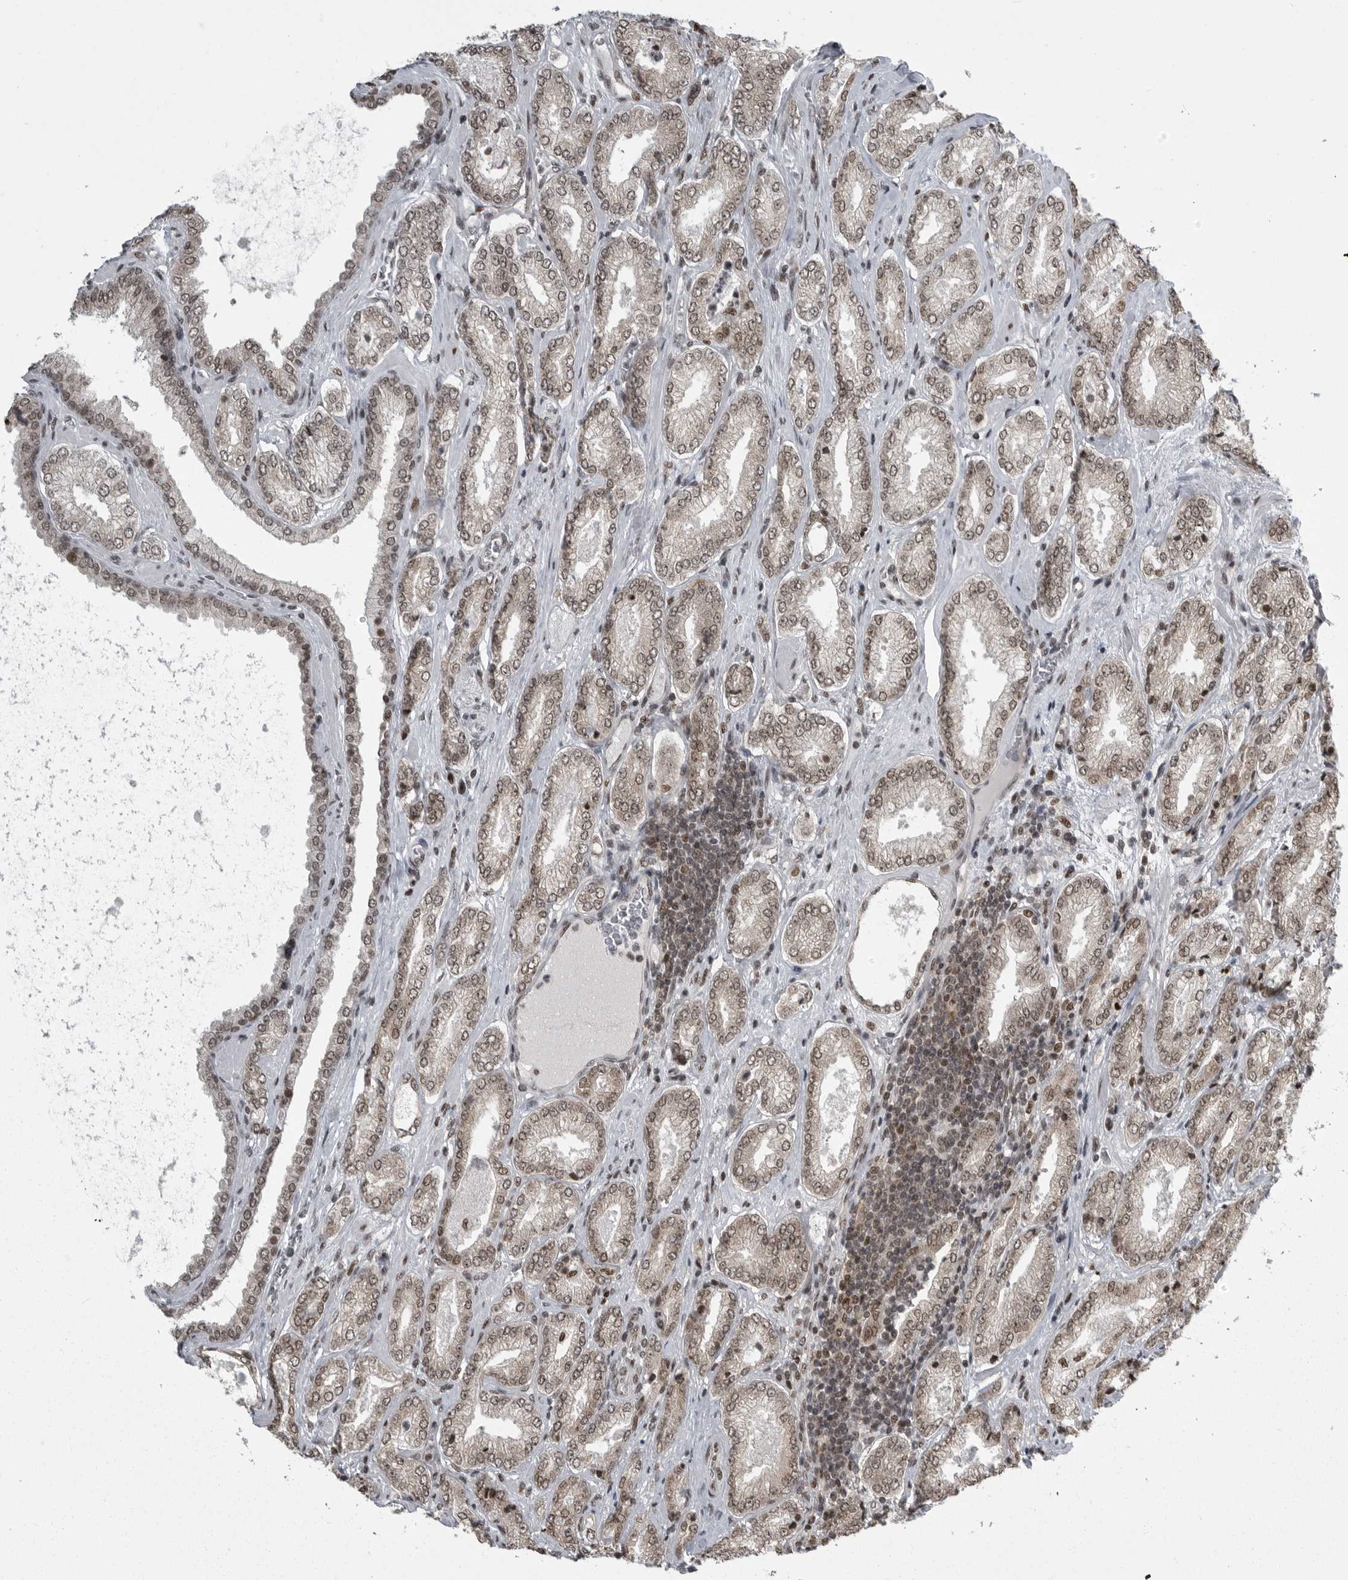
{"staining": {"intensity": "moderate", "quantity": ">75%", "location": "nuclear"}, "tissue": "prostate cancer", "cell_type": "Tumor cells", "image_type": "cancer", "snomed": [{"axis": "morphology", "description": "Adenocarcinoma, Low grade"}, {"axis": "topography", "description": "Prostate"}], "caption": "The histopathology image displays staining of prostate cancer (low-grade adenocarcinoma), revealing moderate nuclear protein positivity (brown color) within tumor cells. (DAB = brown stain, brightfield microscopy at high magnification).", "gene": "YAF2", "patient": {"sex": "male", "age": 62}}